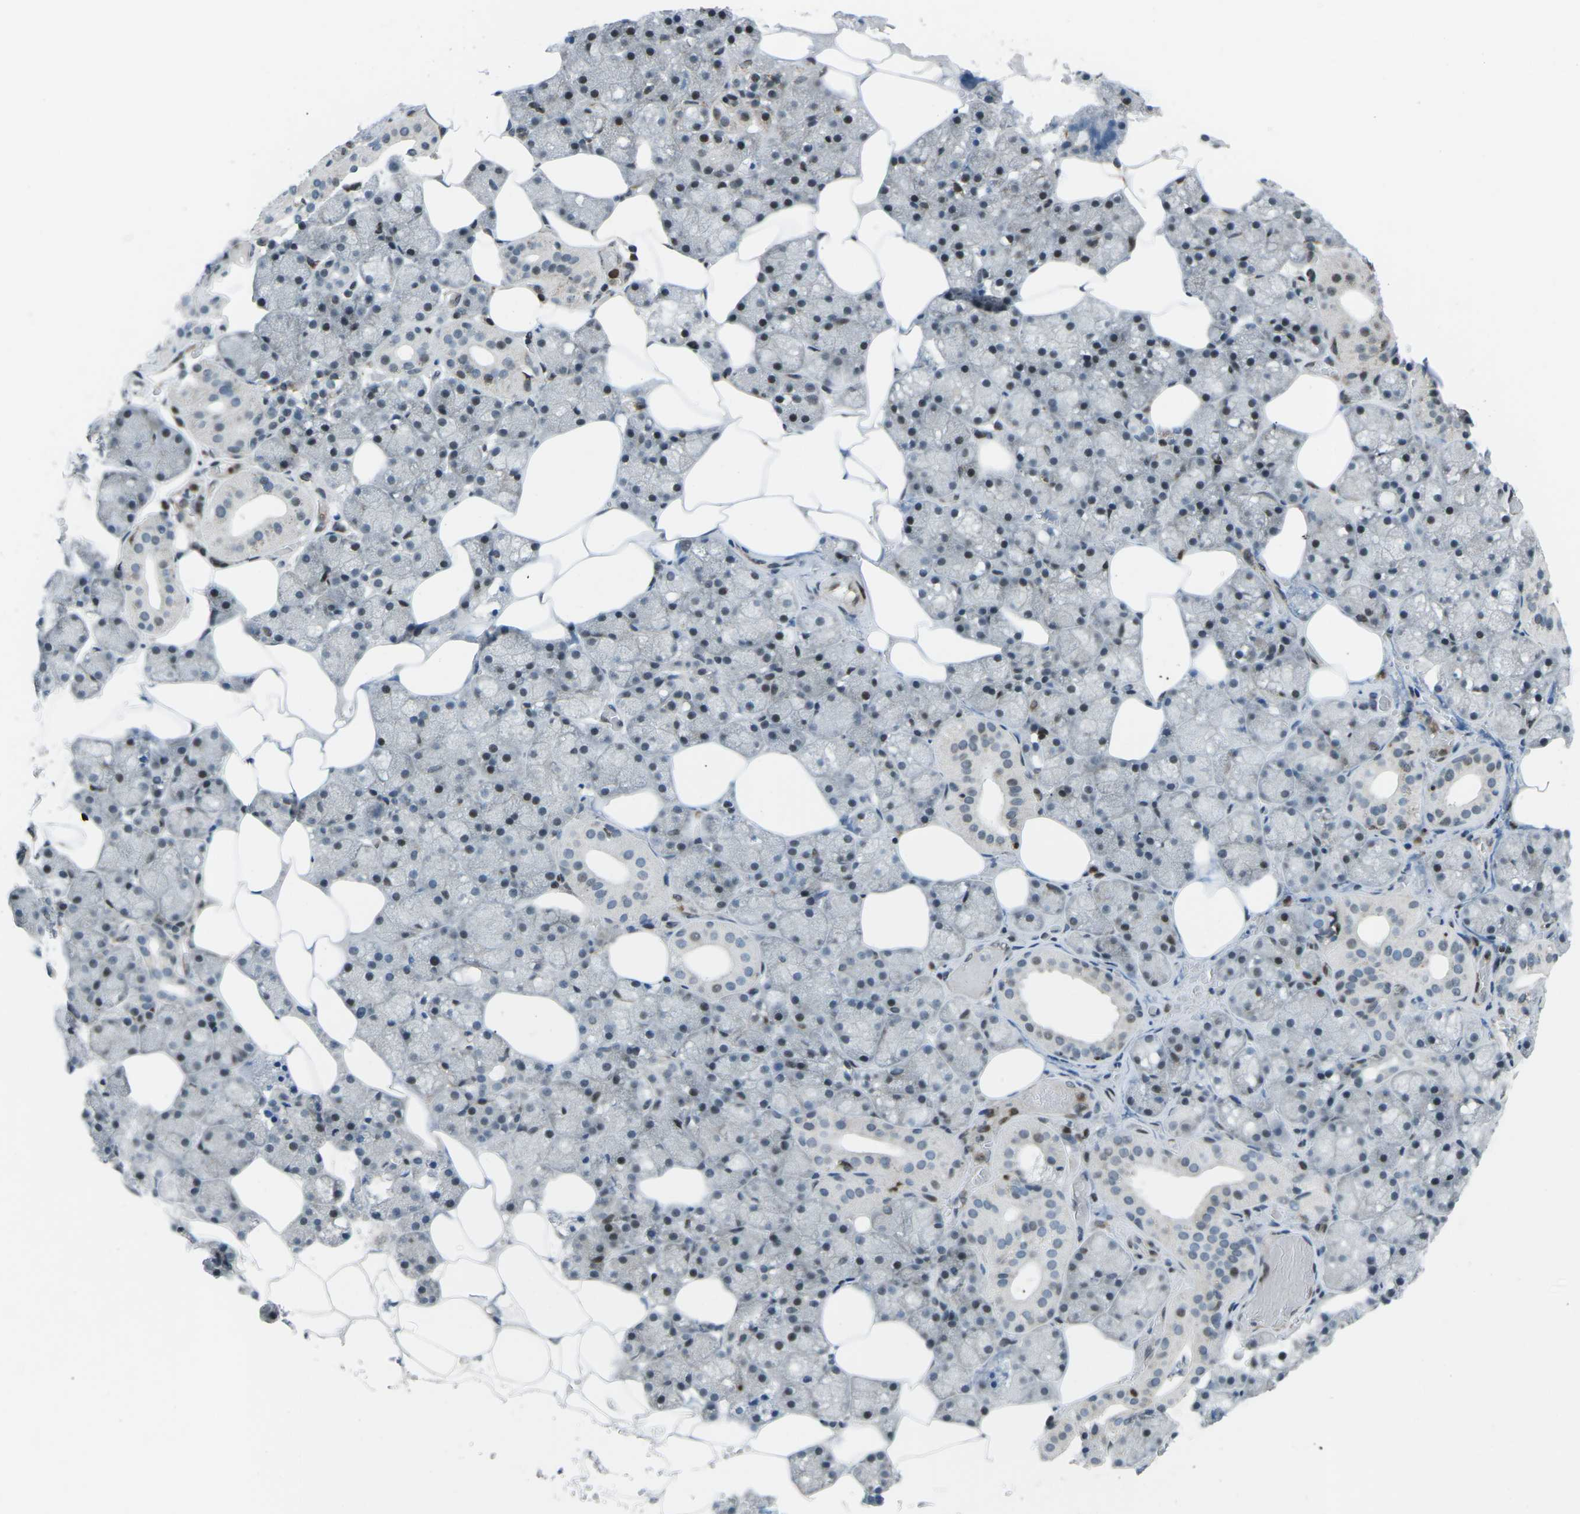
{"staining": {"intensity": "moderate", "quantity": "25%-75%", "location": "nuclear"}, "tissue": "salivary gland", "cell_type": "Glandular cells", "image_type": "normal", "snomed": [{"axis": "morphology", "description": "Normal tissue, NOS"}, {"axis": "topography", "description": "Salivary gland"}], "caption": "Protein expression by IHC demonstrates moderate nuclear positivity in about 25%-75% of glandular cells in benign salivary gland.", "gene": "MBNL1", "patient": {"sex": "male", "age": 62}}